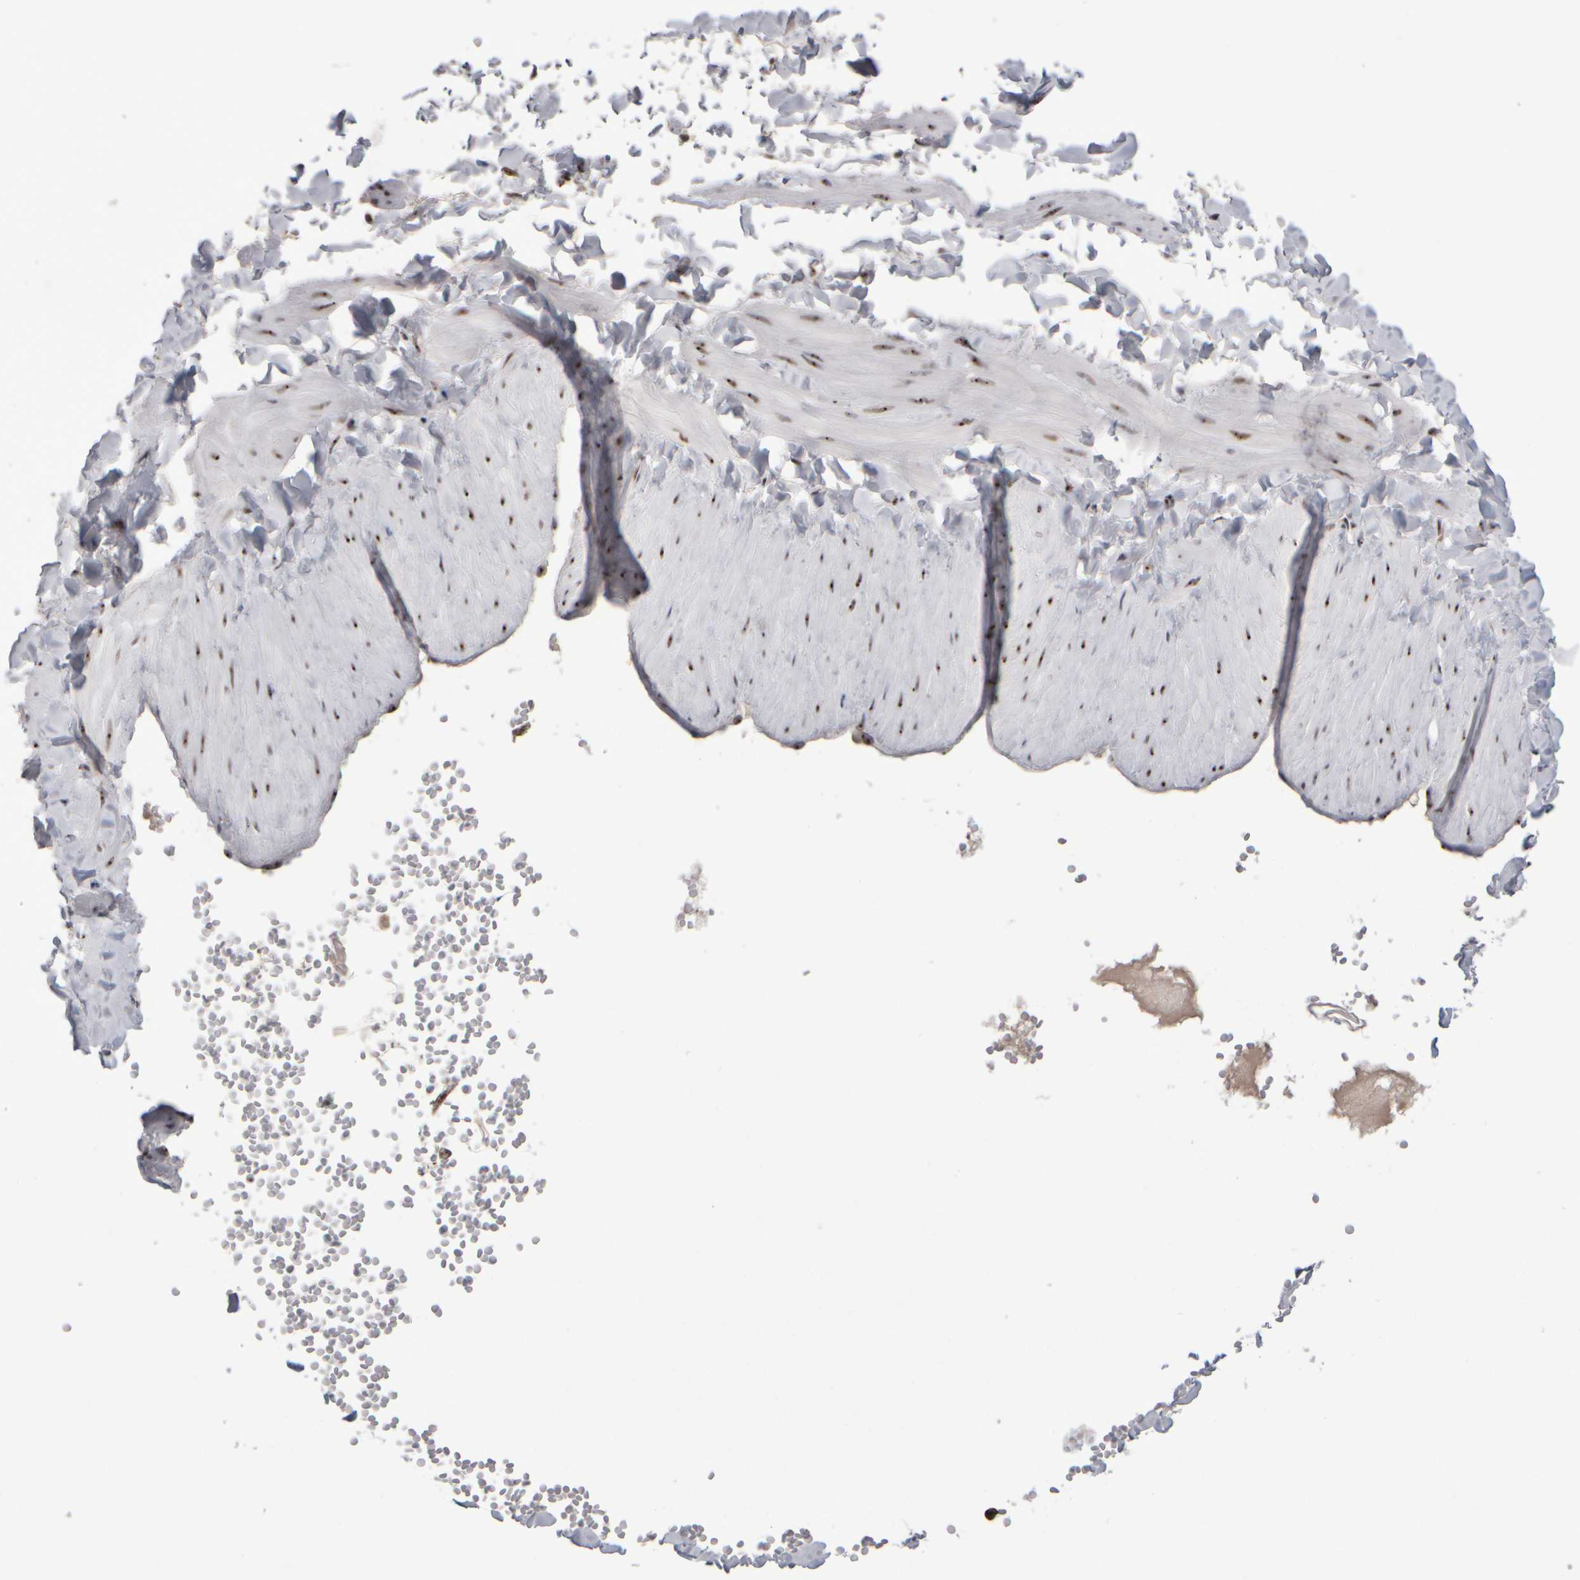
{"staining": {"intensity": "strong", "quantity": "<25%", "location": "nuclear"}, "tissue": "soft tissue", "cell_type": "Chondrocytes", "image_type": "normal", "snomed": [{"axis": "morphology", "description": "Normal tissue, NOS"}, {"axis": "topography", "description": "Adipose tissue"}, {"axis": "topography", "description": "Vascular tissue"}, {"axis": "topography", "description": "Peripheral nerve tissue"}], "caption": "Strong nuclear positivity for a protein is appreciated in approximately <25% of chondrocytes of unremarkable soft tissue using immunohistochemistry (IHC).", "gene": "SURF6", "patient": {"sex": "male", "age": 25}}